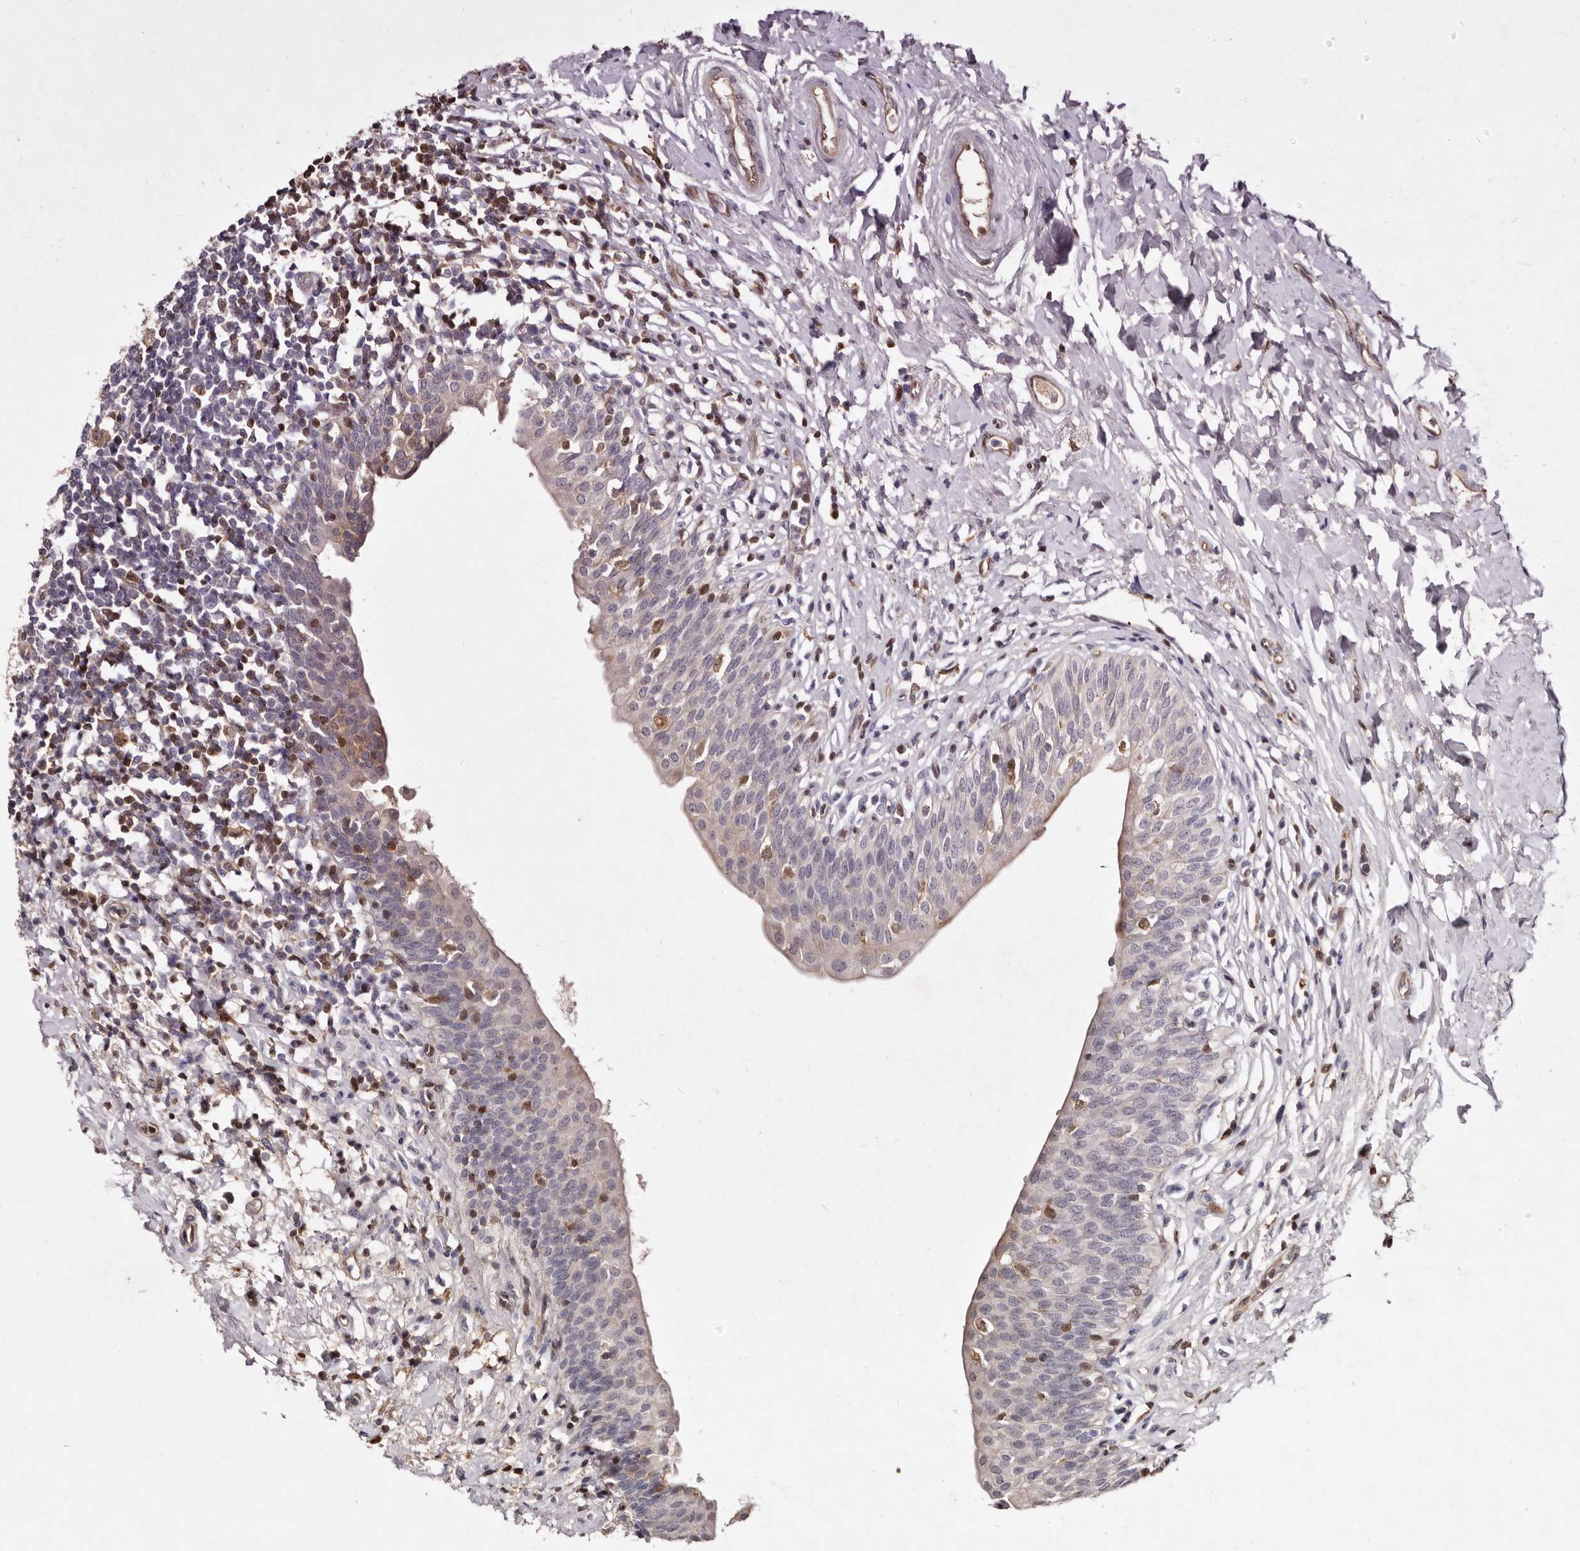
{"staining": {"intensity": "weak", "quantity": "25%-75%", "location": "cytoplasmic/membranous"}, "tissue": "urinary bladder", "cell_type": "Urothelial cells", "image_type": "normal", "snomed": [{"axis": "morphology", "description": "Normal tissue, NOS"}, {"axis": "topography", "description": "Urinary bladder"}], "caption": "Urinary bladder stained with a protein marker shows weak staining in urothelial cells.", "gene": "GIMAP4", "patient": {"sex": "male", "age": 83}}